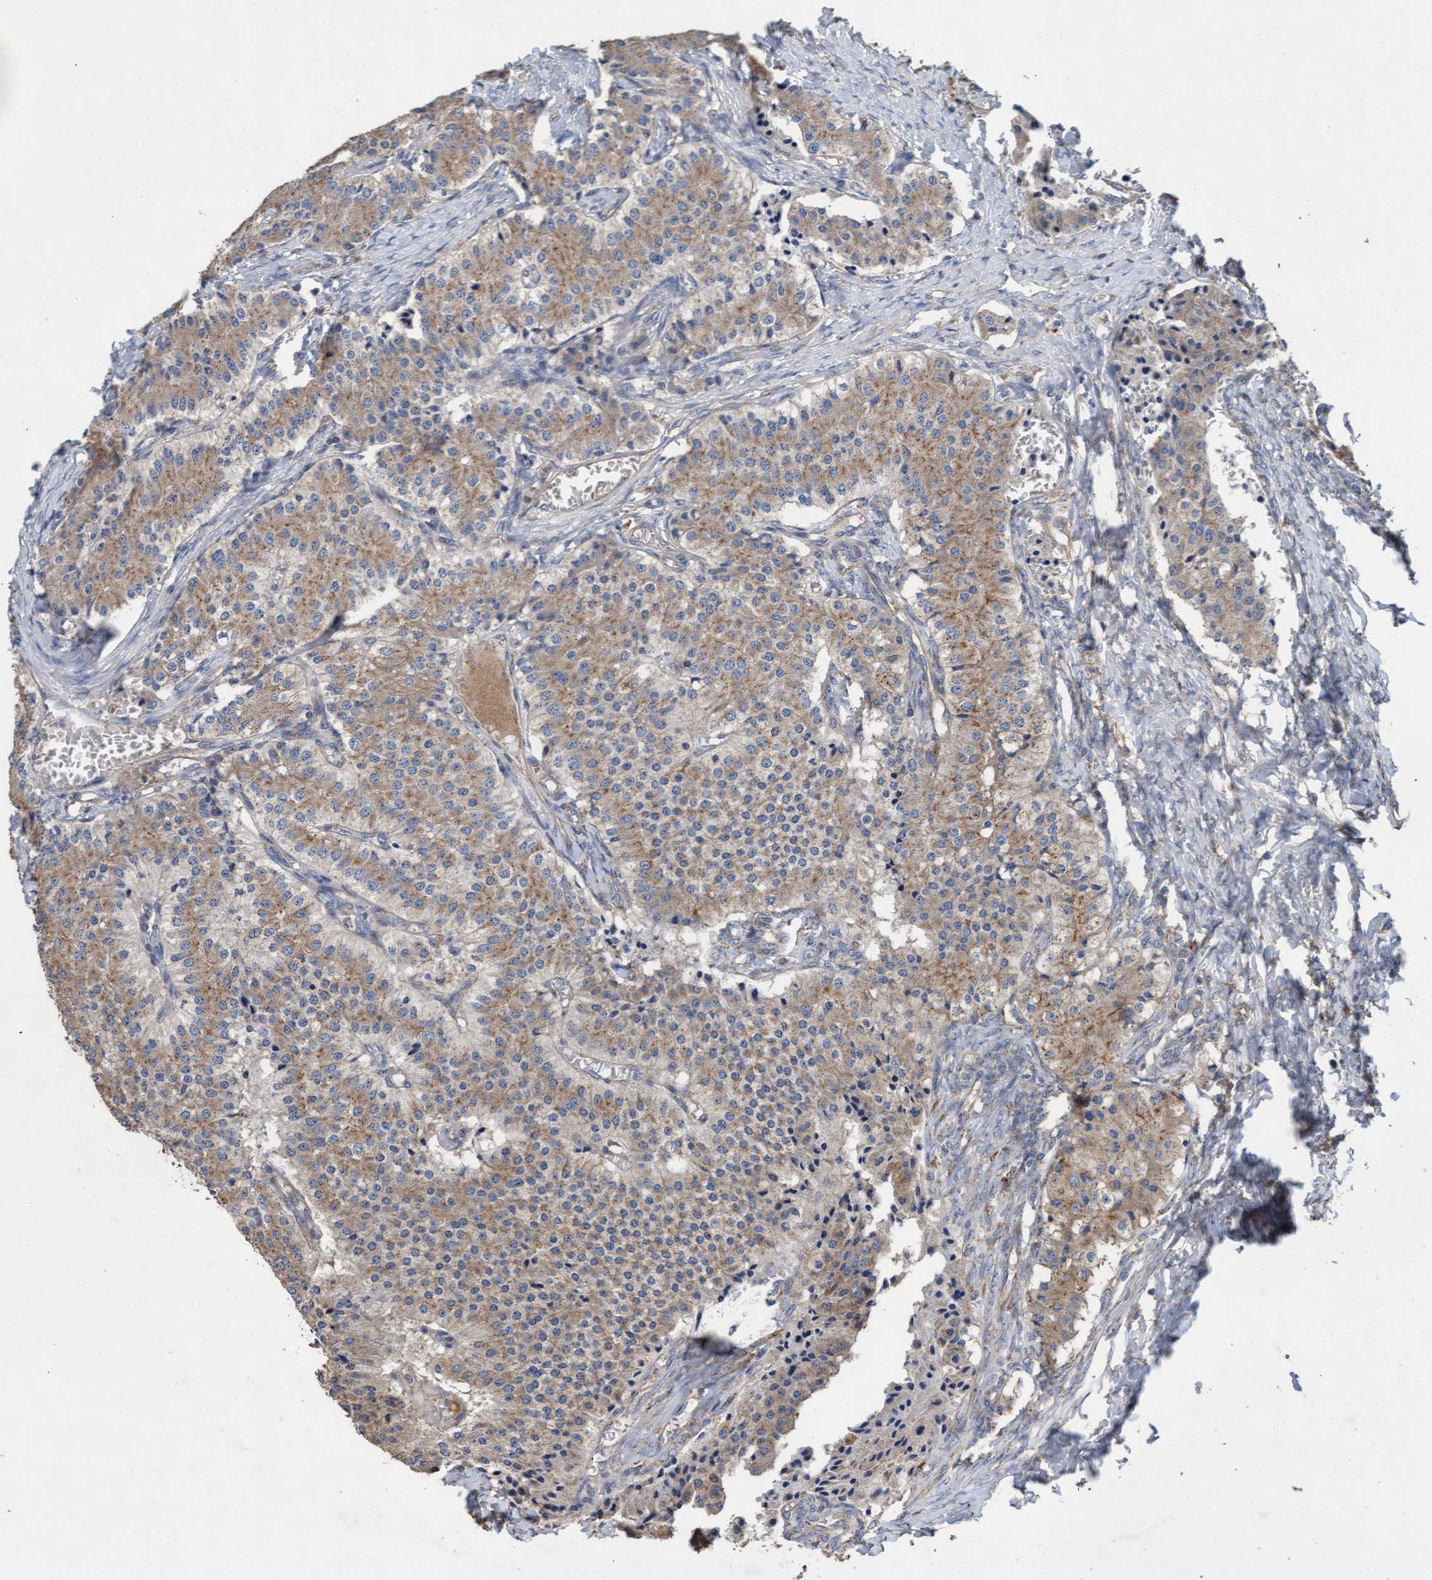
{"staining": {"intensity": "weak", "quantity": ">75%", "location": "cytoplasmic/membranous"}, "tissue": "carcinoid", "cell_type": "Tumor cells", "image_type": "cancer", "snomed": [{"axis": "morphology", "description": "Carcinoid, malignant, NOS"}, {"axis": "topography", "description": "Colon"}], "caption": "Carcinoid (malignant) stained with a brown dye shows weak cytoplasmic/membranous positive expression in about >75% of tumor cells.", "gene": "MRPL38", "patient": {"sex": "female", "age": 52}}